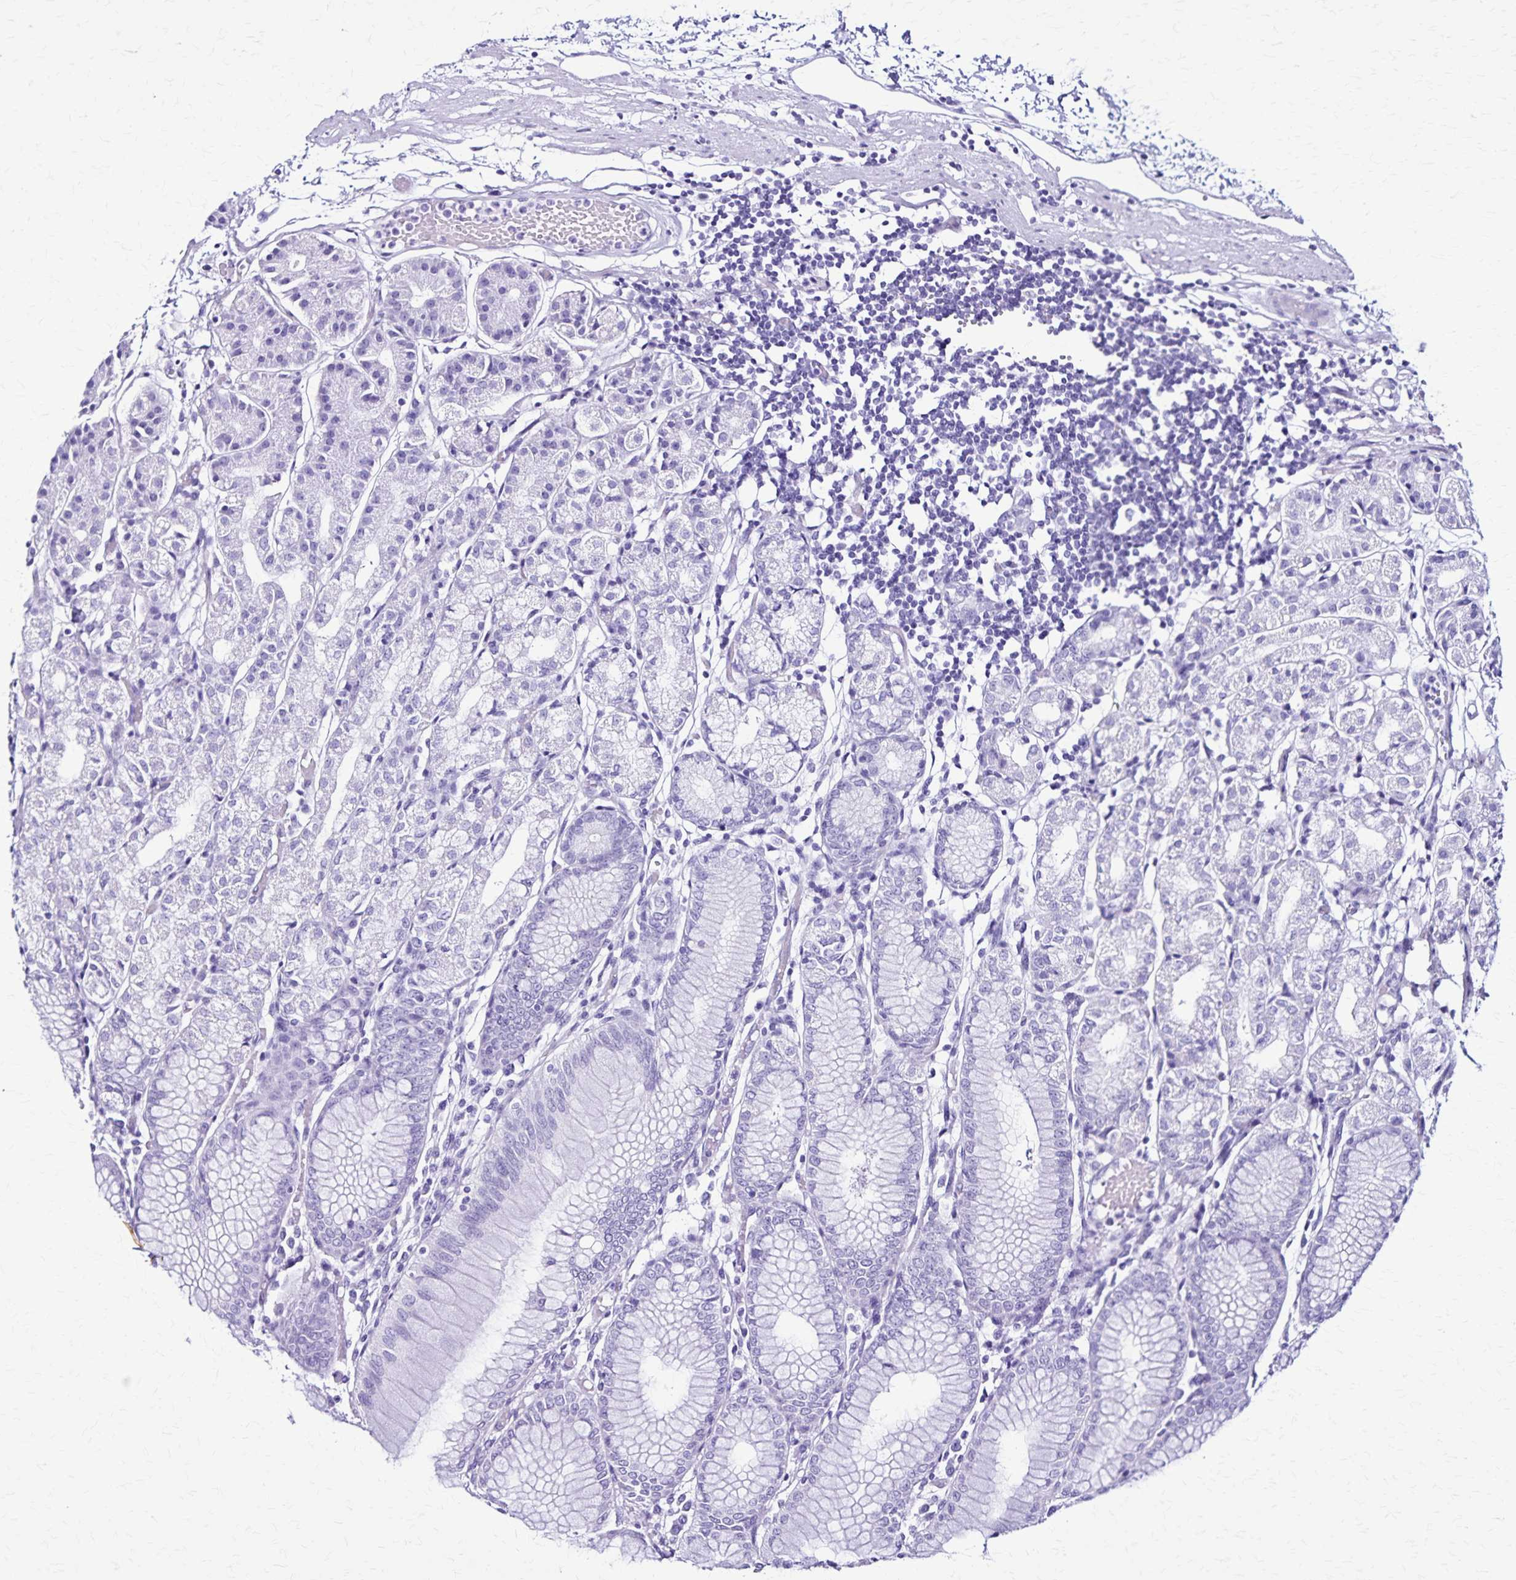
{"staining": {"intensity": "negative", "quantity": "none", "location": "none"}, "tissue": "stomach", "cell_type": "Glandular cells", "image_type": "normal", "snomed": [{"axis": "morphology", "description": "Normal tissue, NOS"}, {"axis": "topography", "description": "Stomach"}], "caption": "Immunohistochemistry (IHC) histopathology image of unremarkable stomach: stomach stained with DAB shows no significant protein positivity in glandular cells.", "gene": "KRT2", "patient": {"sex": "female", "age": 57}}